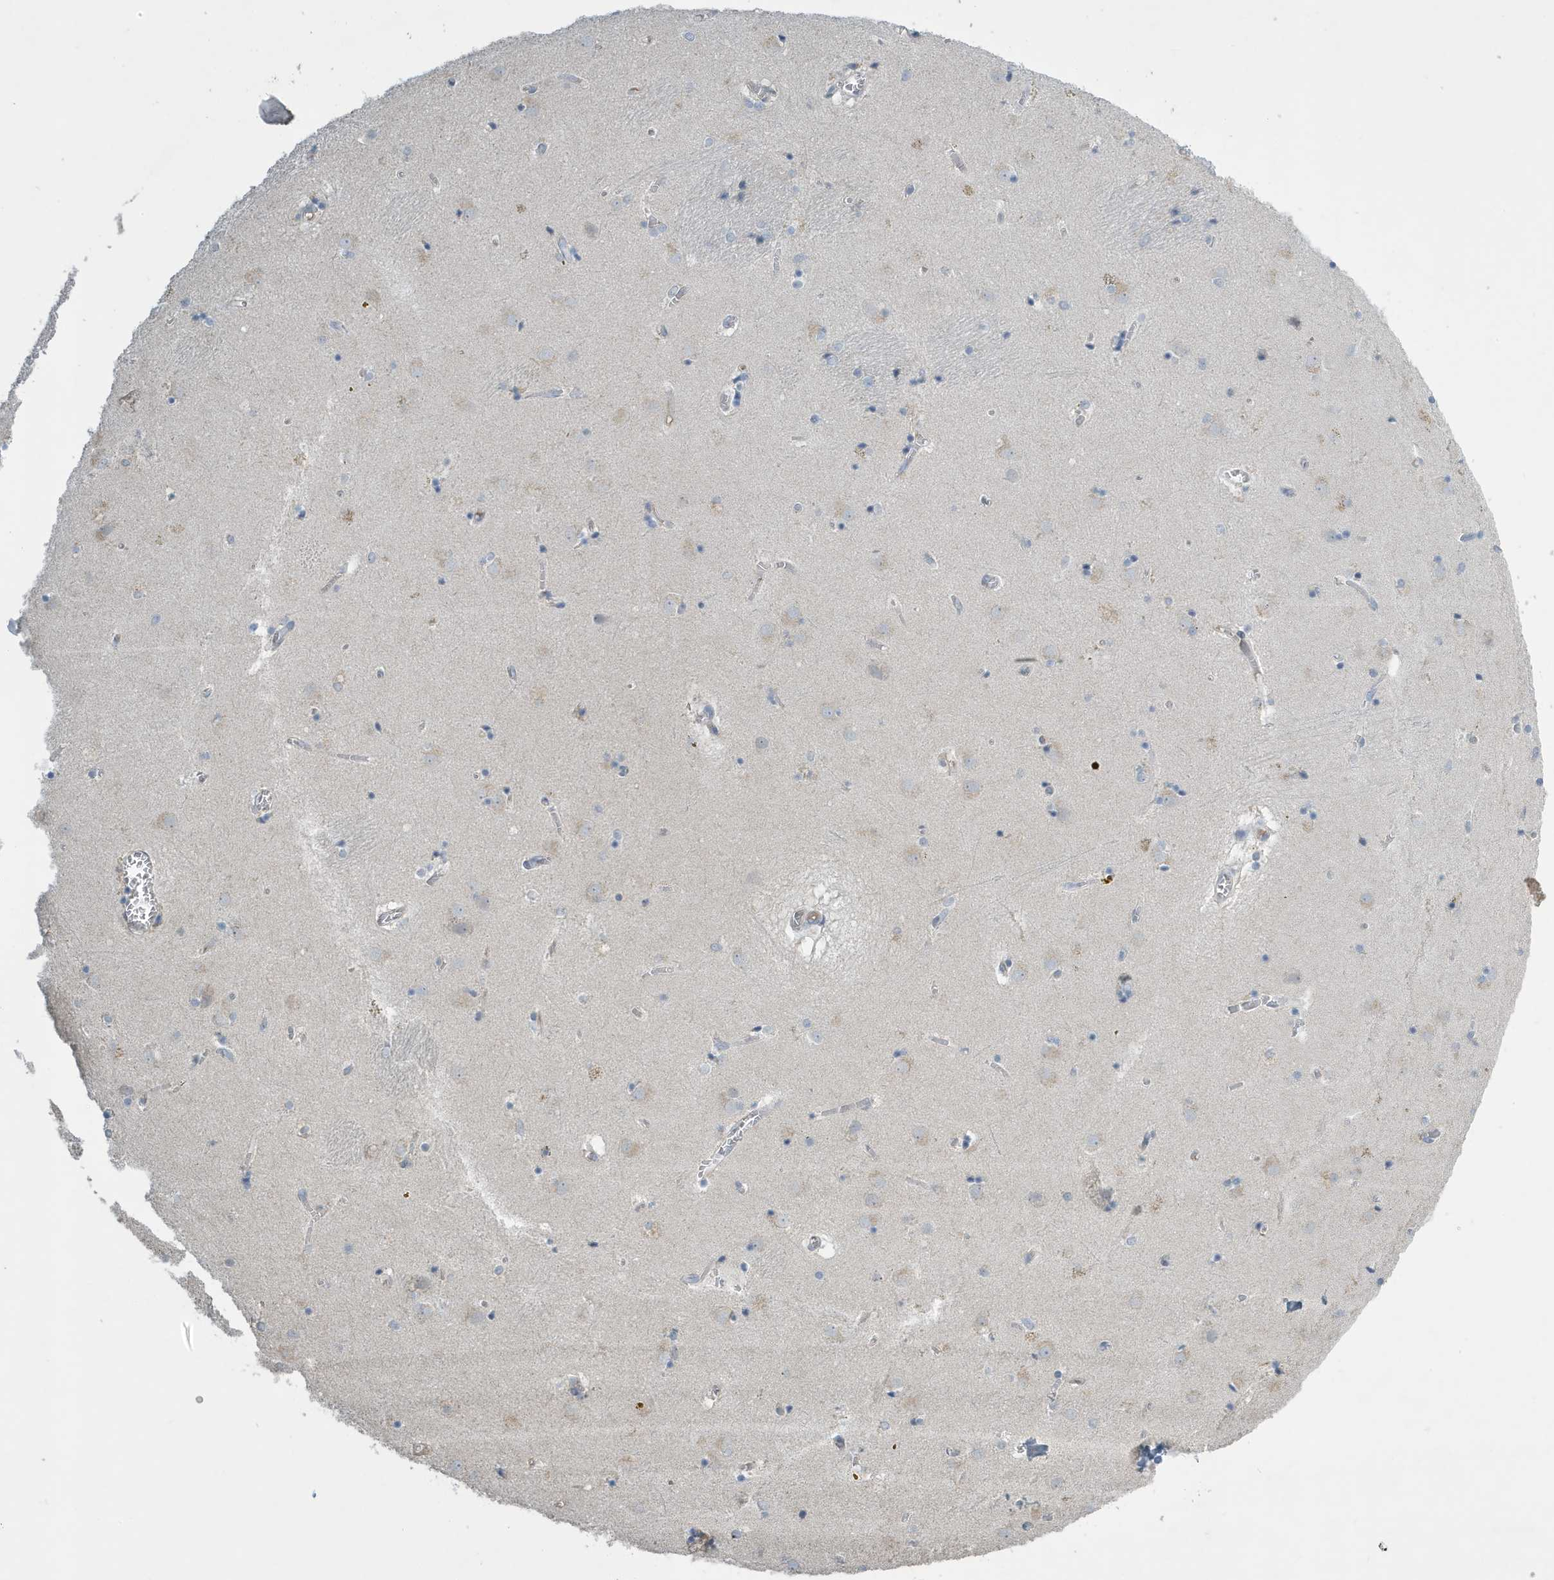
{"staining": {"intensity": "negative", "quantity": "none", "location": "none"}, "tissue": "caudate", "cell_type": "Glial cells", "image_type": "normal", "snomed": [{"axis": "morphology", "description": "Normal tissue, NOS"}, {"axis": "topography", "description": "Lateral ventricle wall"}], "caption": "High power microscopy histopathology image of an immunohistochemistry histopathology image of normal caudate, revealing no significant positivity in glial cells.", "gene": "UGT2B4", "patient": {"sex": "male", "age": 70}}